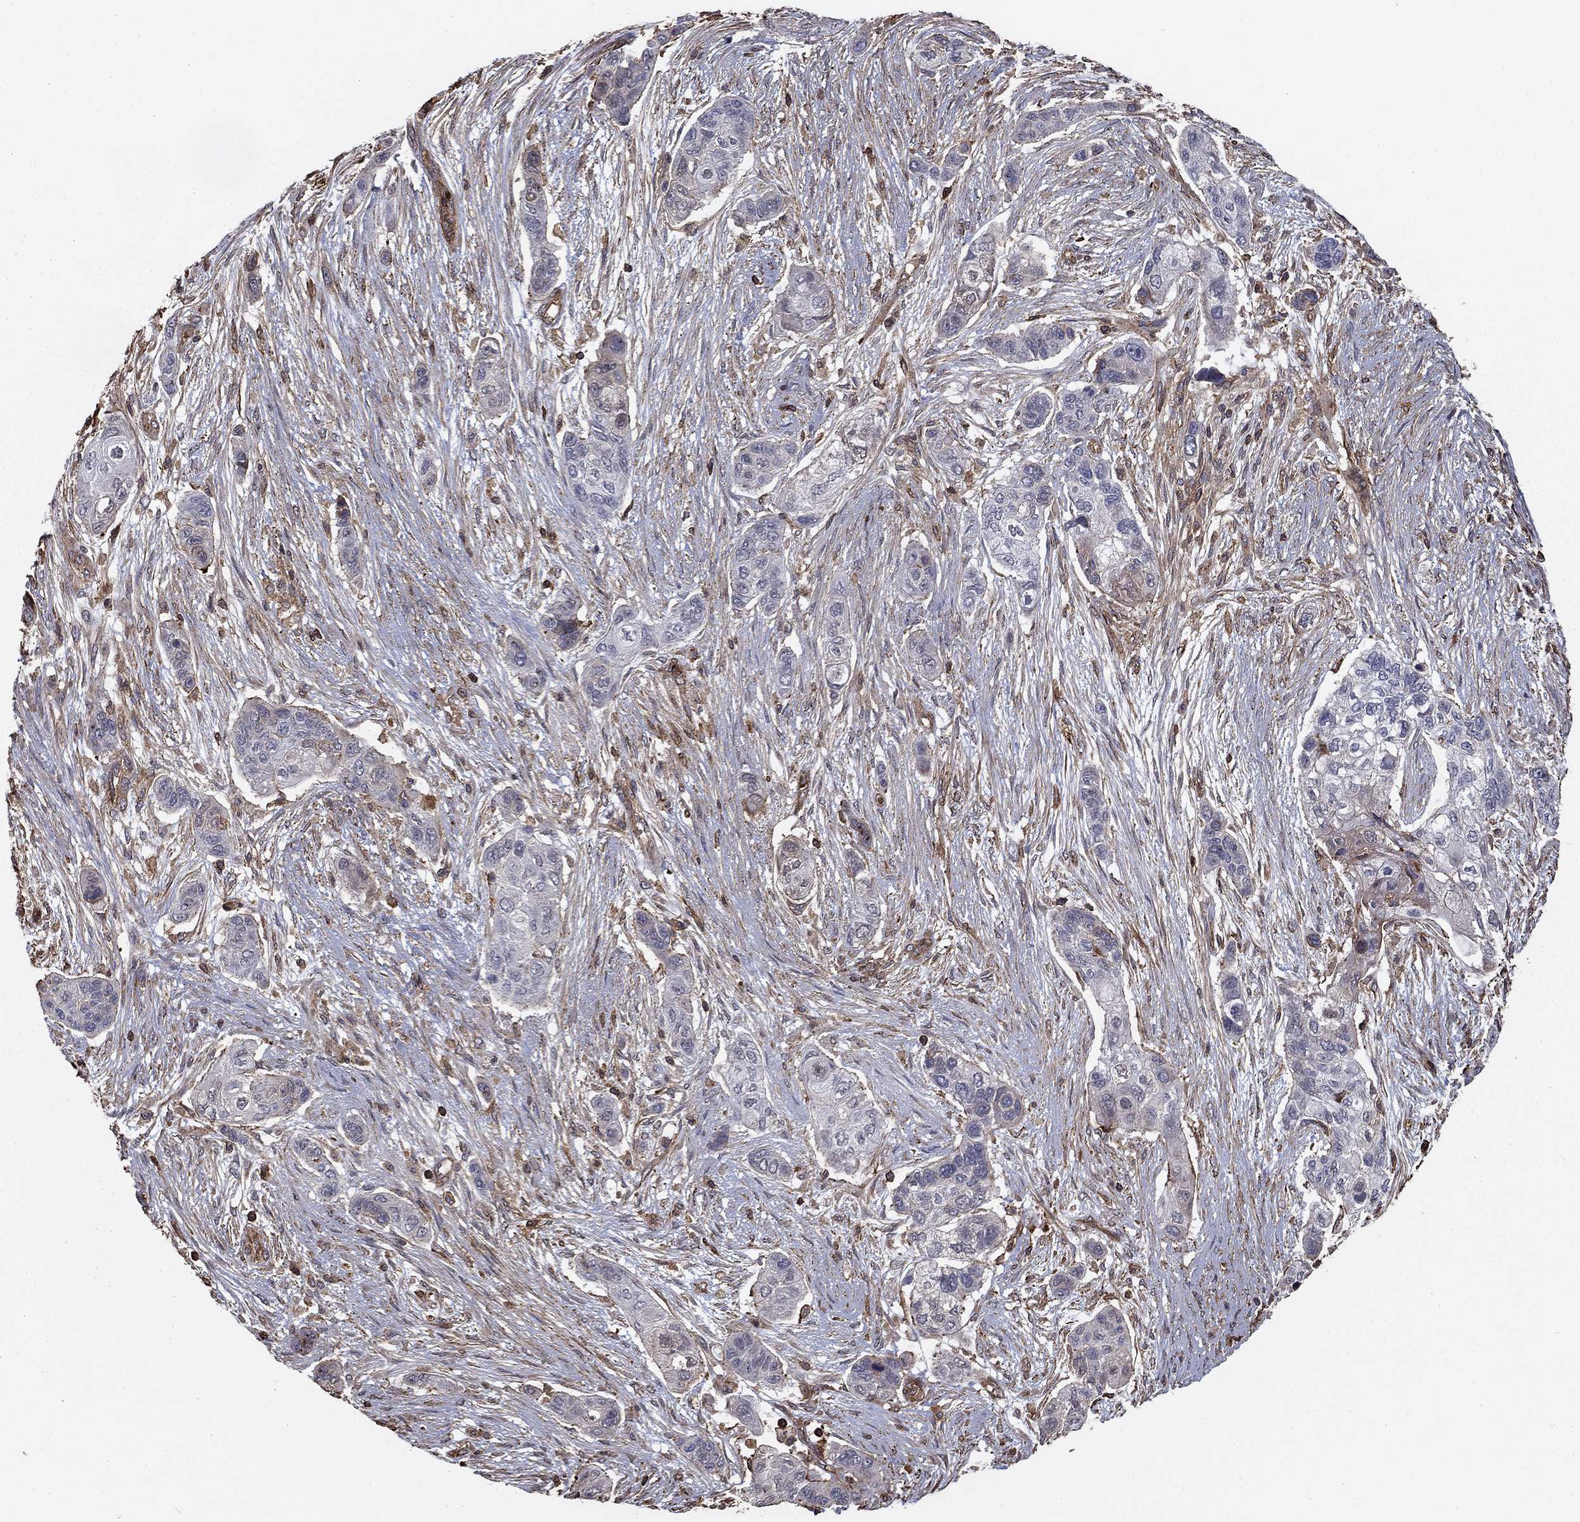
{"staining": {"intensity": "negative", "quantity": "none", "location": "none"}, "tissue": "lung cancer", "cell_type": "Tumor cells", "image_type": "cancer", "snomed": [{"axis": "morphology", "description": "Squamous cell carcinoma, NOS"}, {"axis": "topography", "description": "Lung"}], "caption": "Tumor cells are negative for protein expression in human lung squamous cell carcinoma.", "gene": "HABP4", "patient": {"sex": "male", "age": 69}}